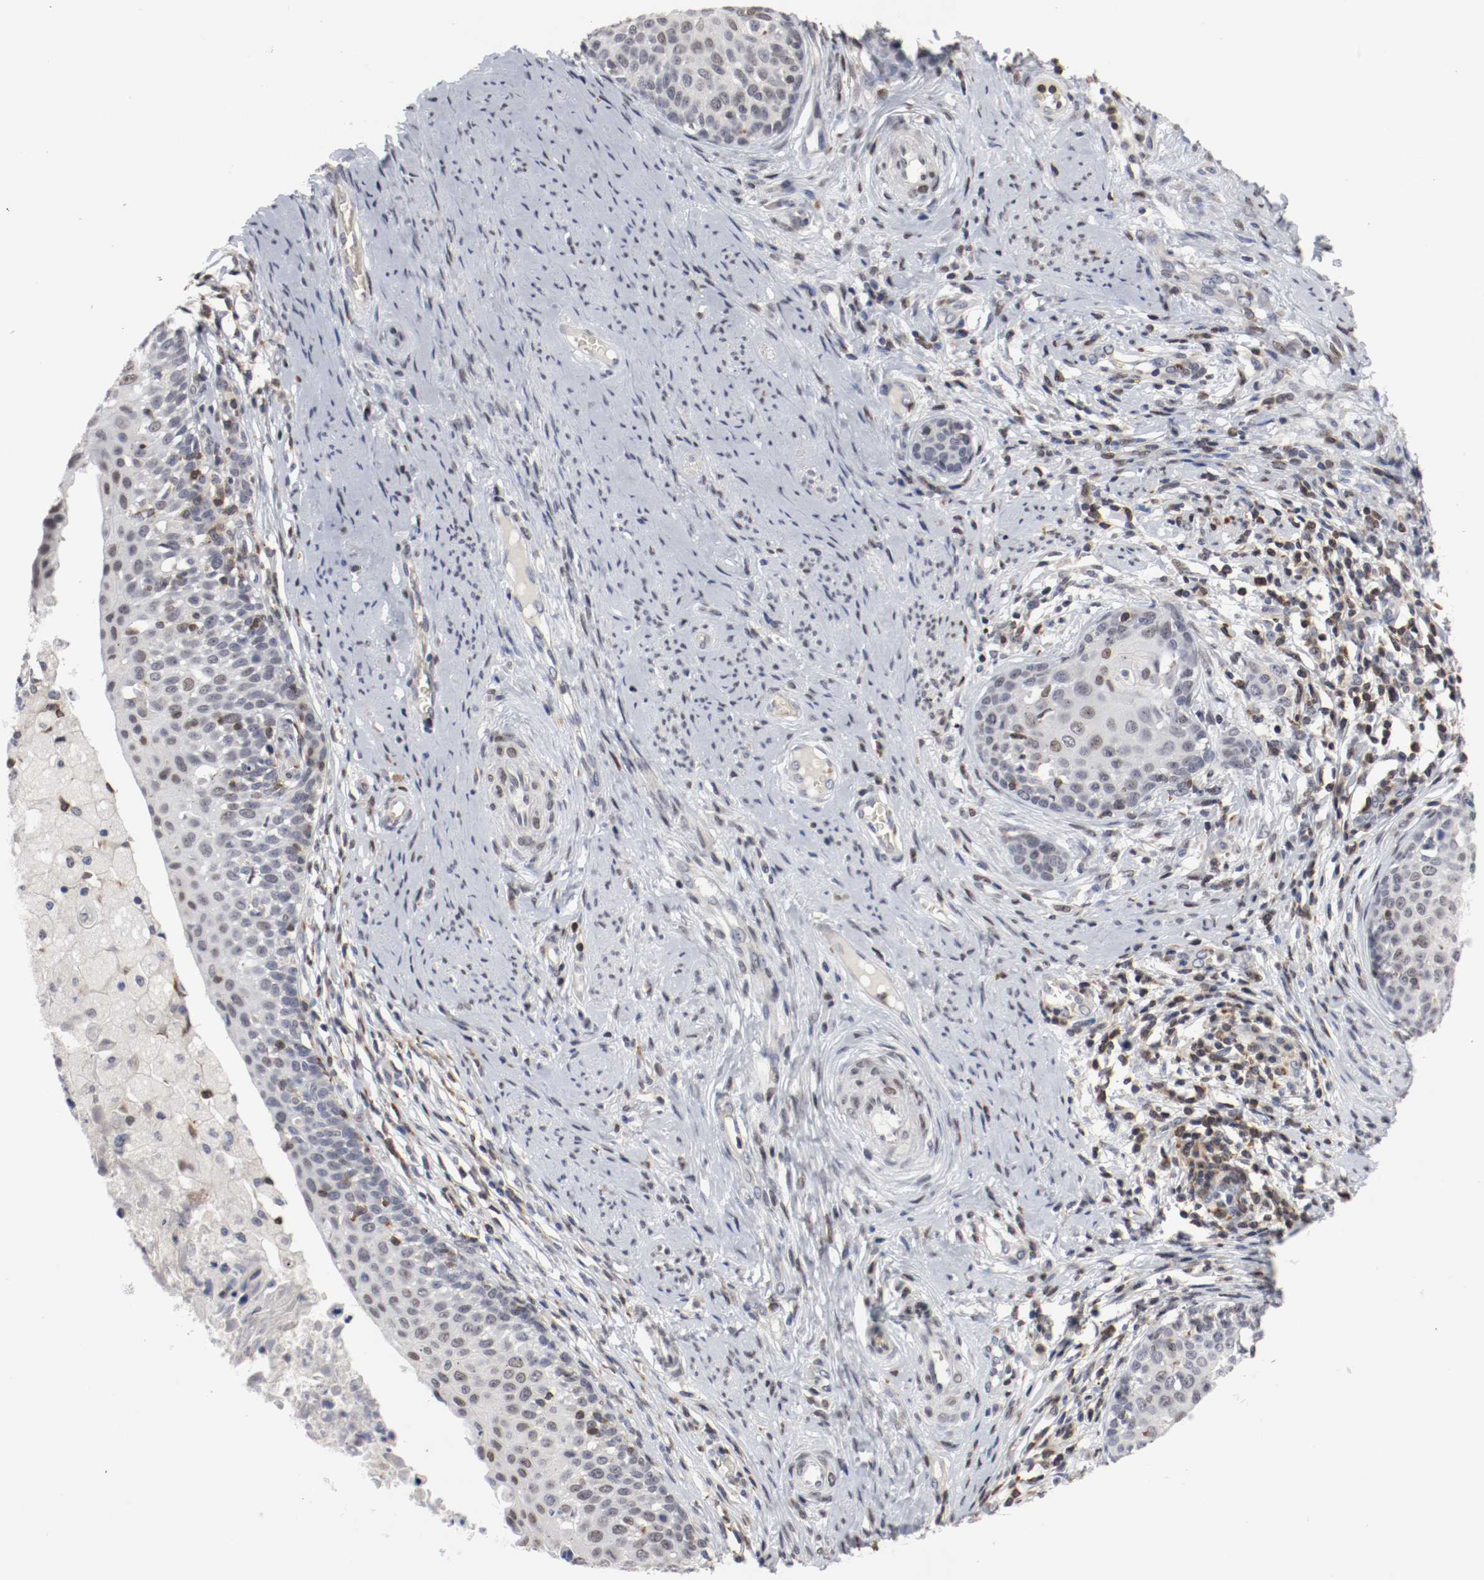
{"staining": {"intensity": "weak", "quantity": "<25%", "location": "nuclear"}, "tissue": "cervical cancer", "cell_type": "Tumor cells", "image_type": "cancer", "snomed": [{"axis": "morphology", "description": "Squamous cell carcinoma, NOS"}, {"axis": "morphology", "description": "Adenocarcinoma, NOS"}, {"axis": "topography", "description": "Cervix"}], "caption": "Immunohistochemistry micrograph of neoplastic tissue: adenocarcinoma (cervical) stained with DAB demonstrates no significant protein staining in tumor cells. The staining was performed using DAB to visualize the protein expression in brown, while the nuclei were stained in blue with hematoxylin (Magnification: 20x).", "gene": "JUND", "patient": {"sex": "female", "age": 52}}